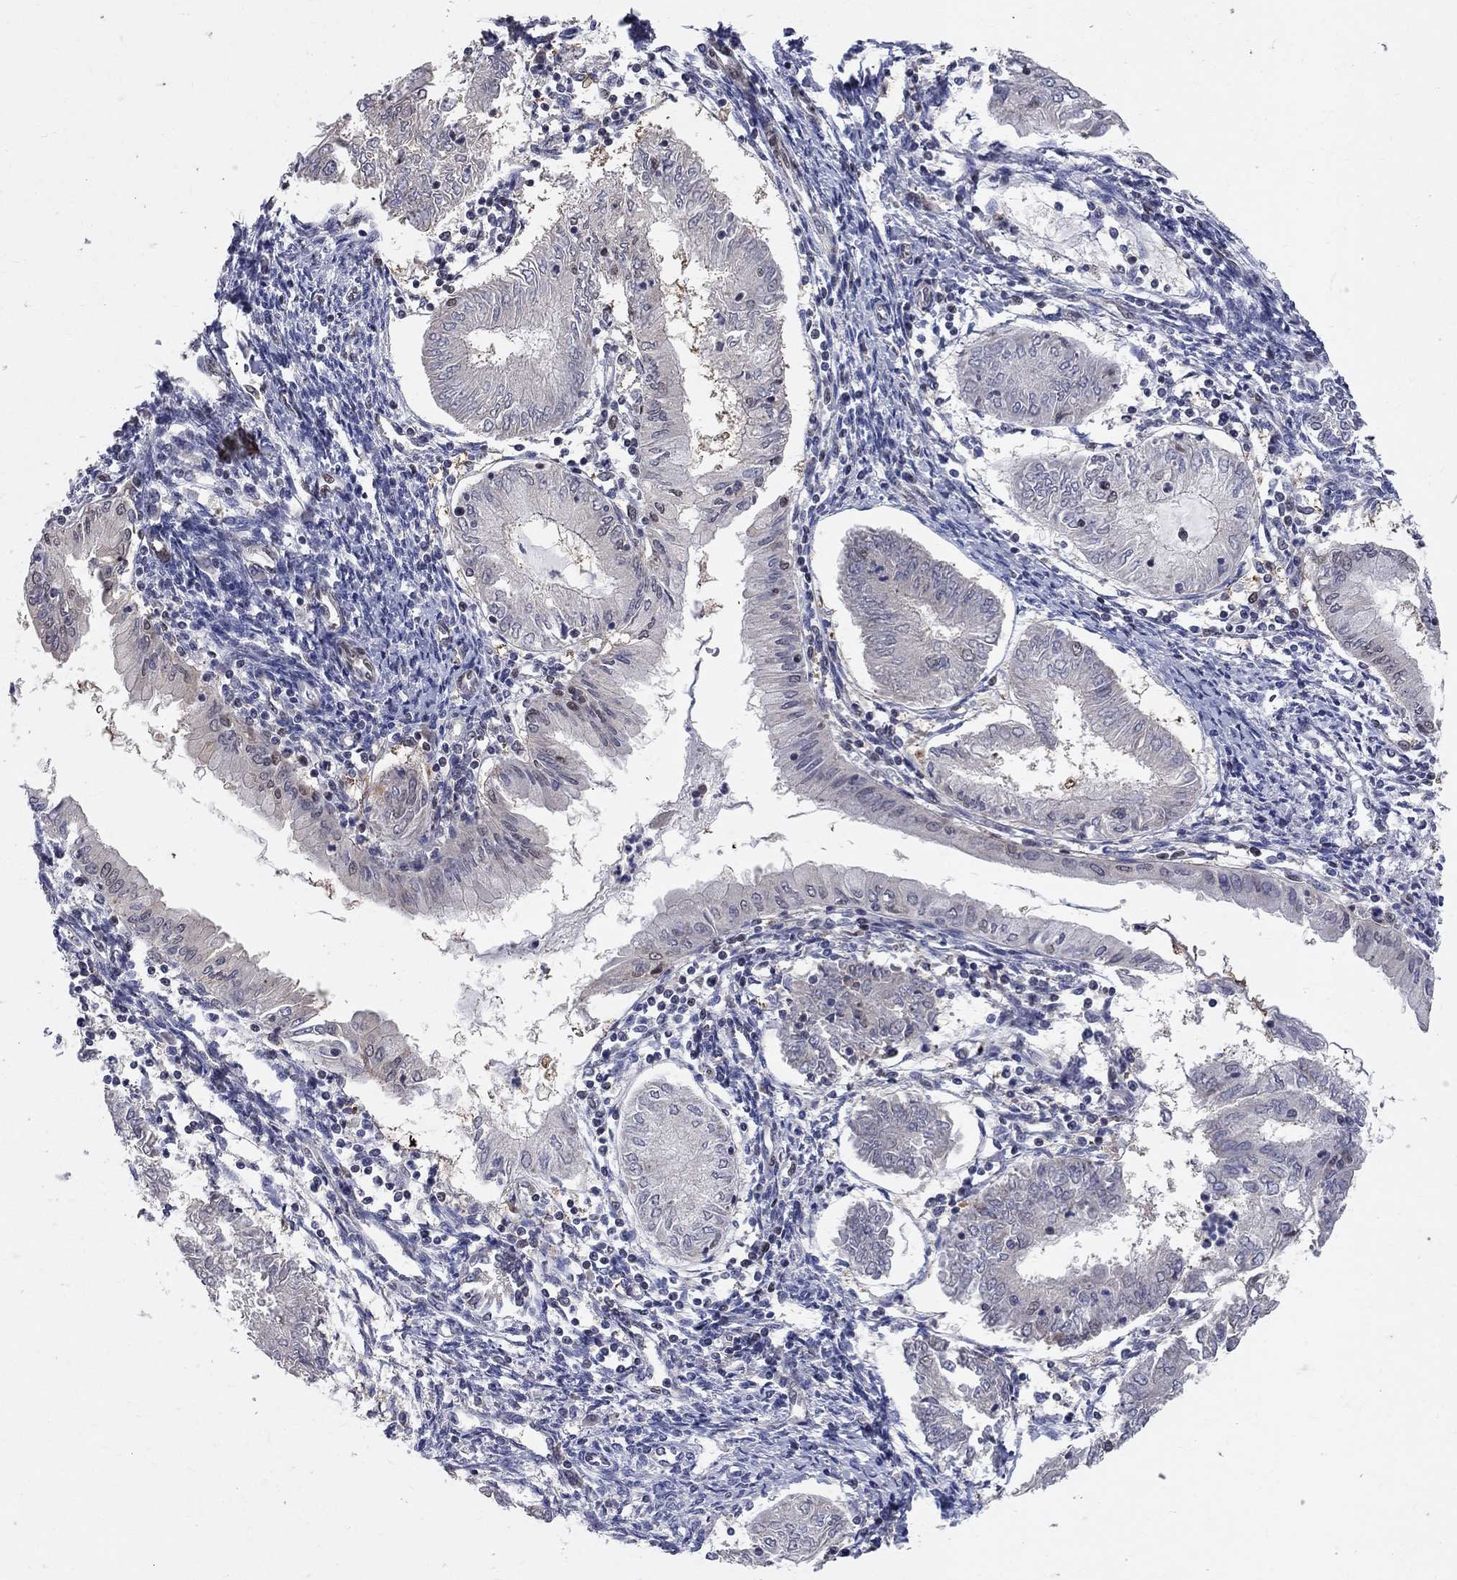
{"staining": {"intensity": "negative", "quantity": "none", "location": "none"}, "tissue": "endometrial cancer", "cell_type": "Tumor cells", "image_type": "cancer", "snomed": [{"axis": "morphology", "description": "Adenocarcinoma, NOS"}, {"axis": "topography", "description": "Endometrium"}], "caption": "Immunohistochemistry photomicrograph of neoplastic tissue: endometrial adenocarcinoma stained with DAB shows no significant protein expression in tumor cells. Brightfield microscopy of immunohistochemistry (IHC) stained with DAB (3,3'-diaminobenzidine) (brown) and hematoxylin (blue), captured at high magnification.", "gene": "SAP30L", "patient": {"sex": "female", "age": 68}}